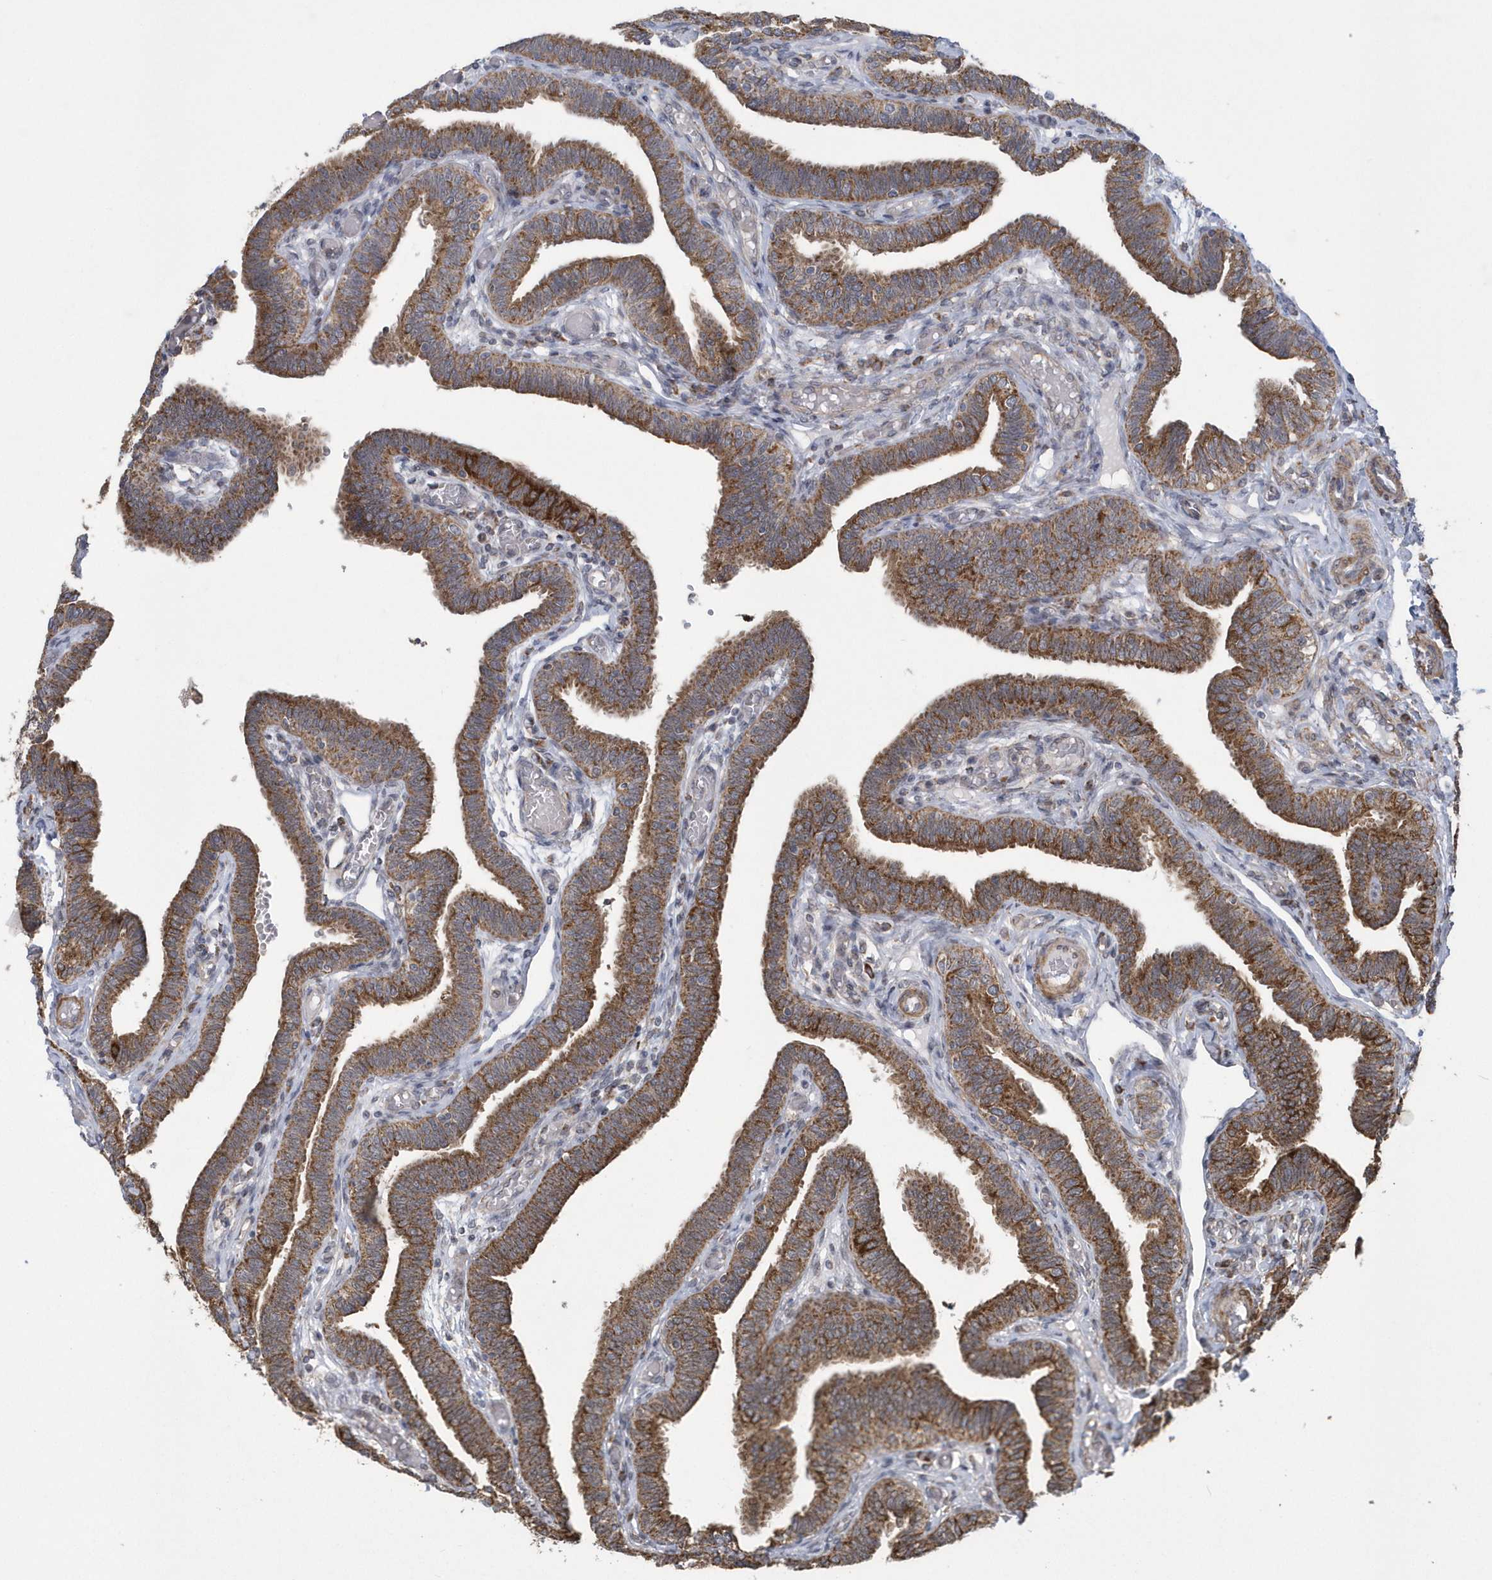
{"staining": {"intensity": "moderate", "quantity": ">75%", "location": "cytoplasmic/membranous"}, "tissue": "fallopian tube", "cell_type": "Glandular cells", "image_type": "normal", "snomed": [{"axis": "morphology", "description": "Normal tissue, NOS"}, {"axis": "topography", "description": "Fallopian tube"}], "caption": "Human fallopian tube stained with a brown dye demonstrates moderate cytoplasmic/membranous positive staining in approximately >75% of glandular cells.", "gene": "SLX9", "patient": {"sex": "female", "age": 39}}